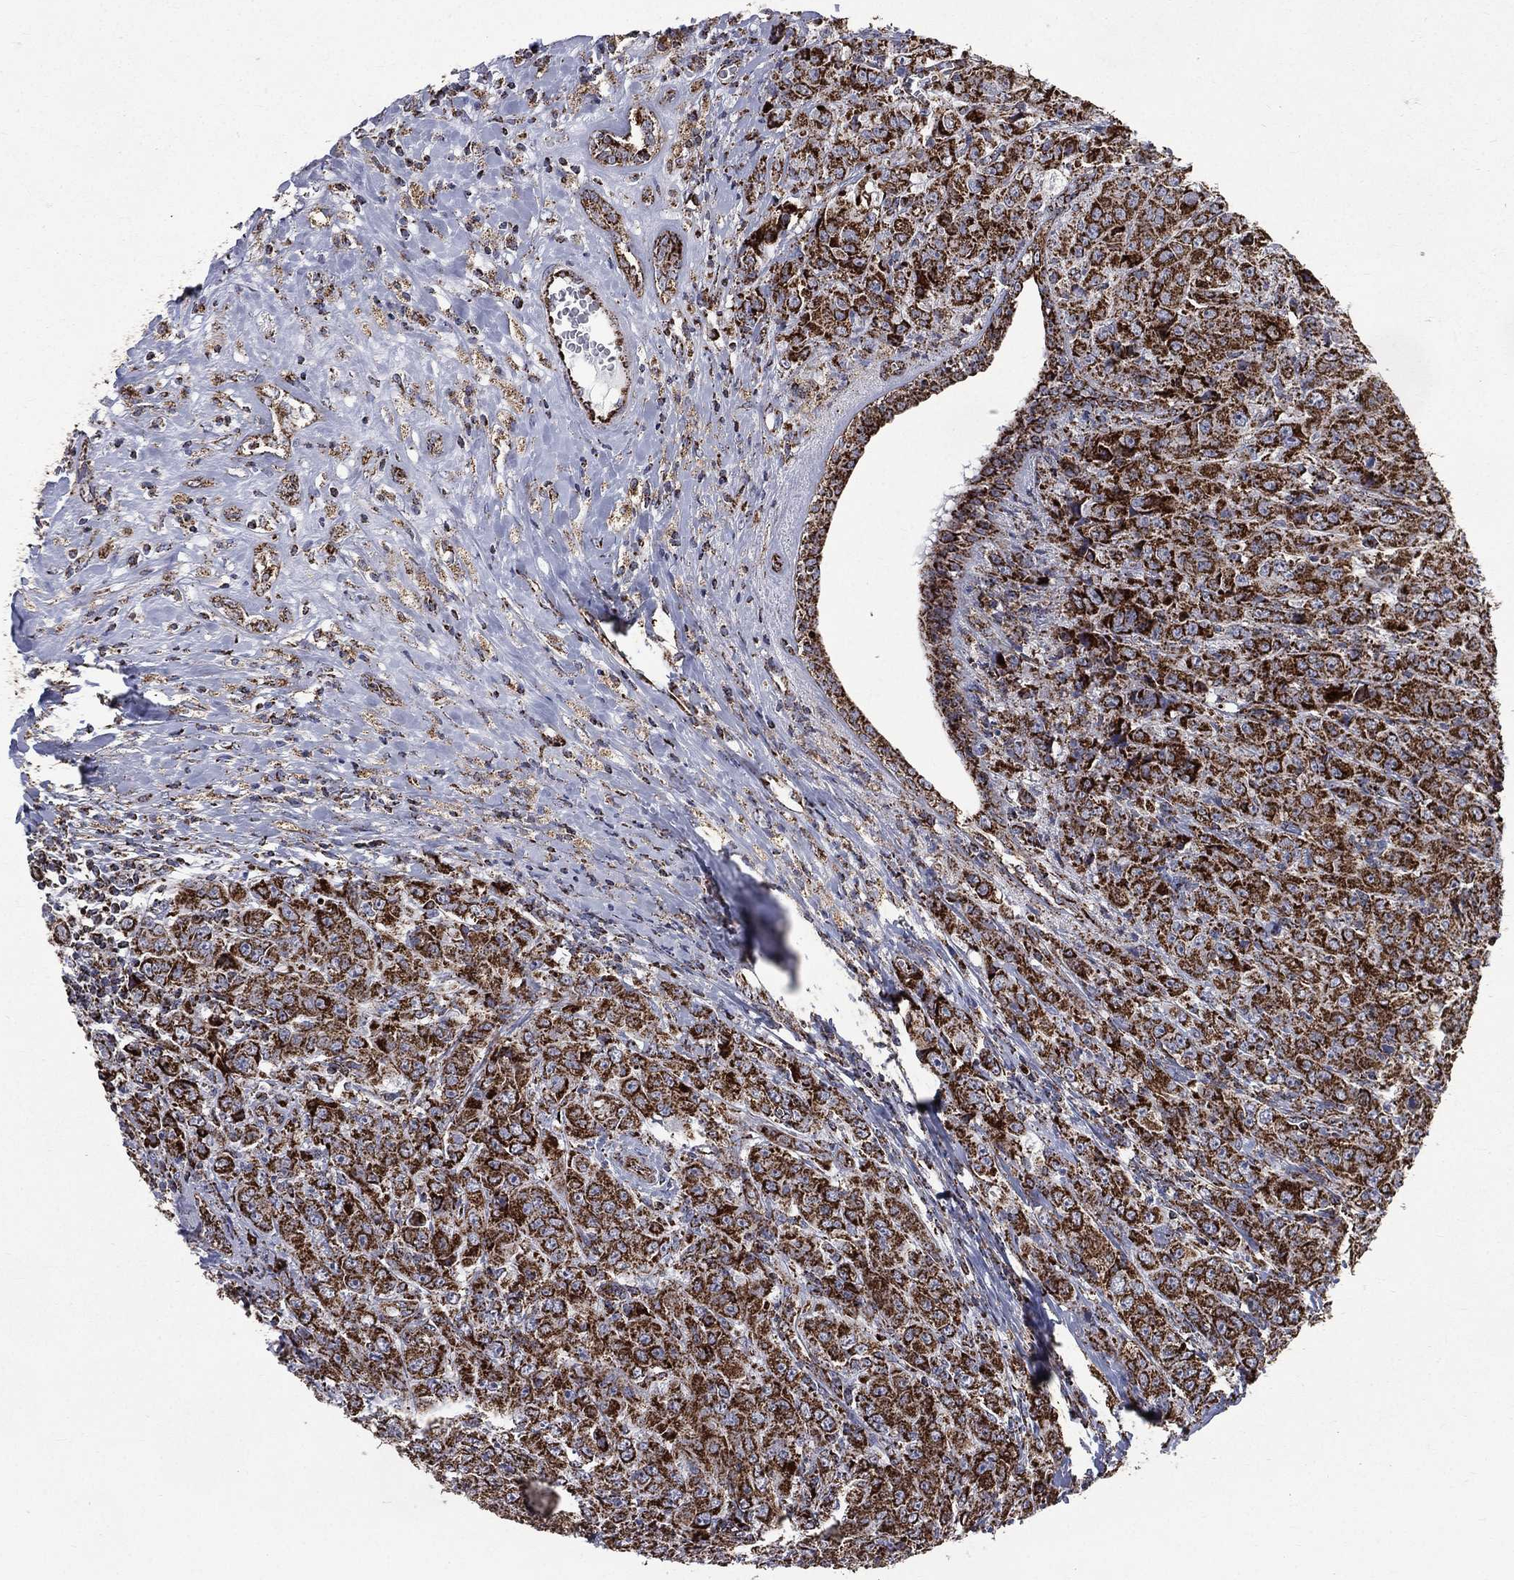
{"staining": {"intensity": "strong", "quantity": ">75%", "location": "cytoplasmic/membranous"}, "tissue": "breast cancer", "cell_type": "Tumor cells", "image_type": "cancer", "snomed": [{"axis": "morphology", "description": "Duct carcinoma"}, {"axis": "topography", "description": "Breast"}], "caption": "This photomicrograph shows IHC staining of human breast cancer (invasive ductal carcinoma), with high strong cytoplasmic/membranous positivity in approximately >75% of tumor cells.", "gene": "GOT2", "patient": {"sex": "female", "age": 43}}